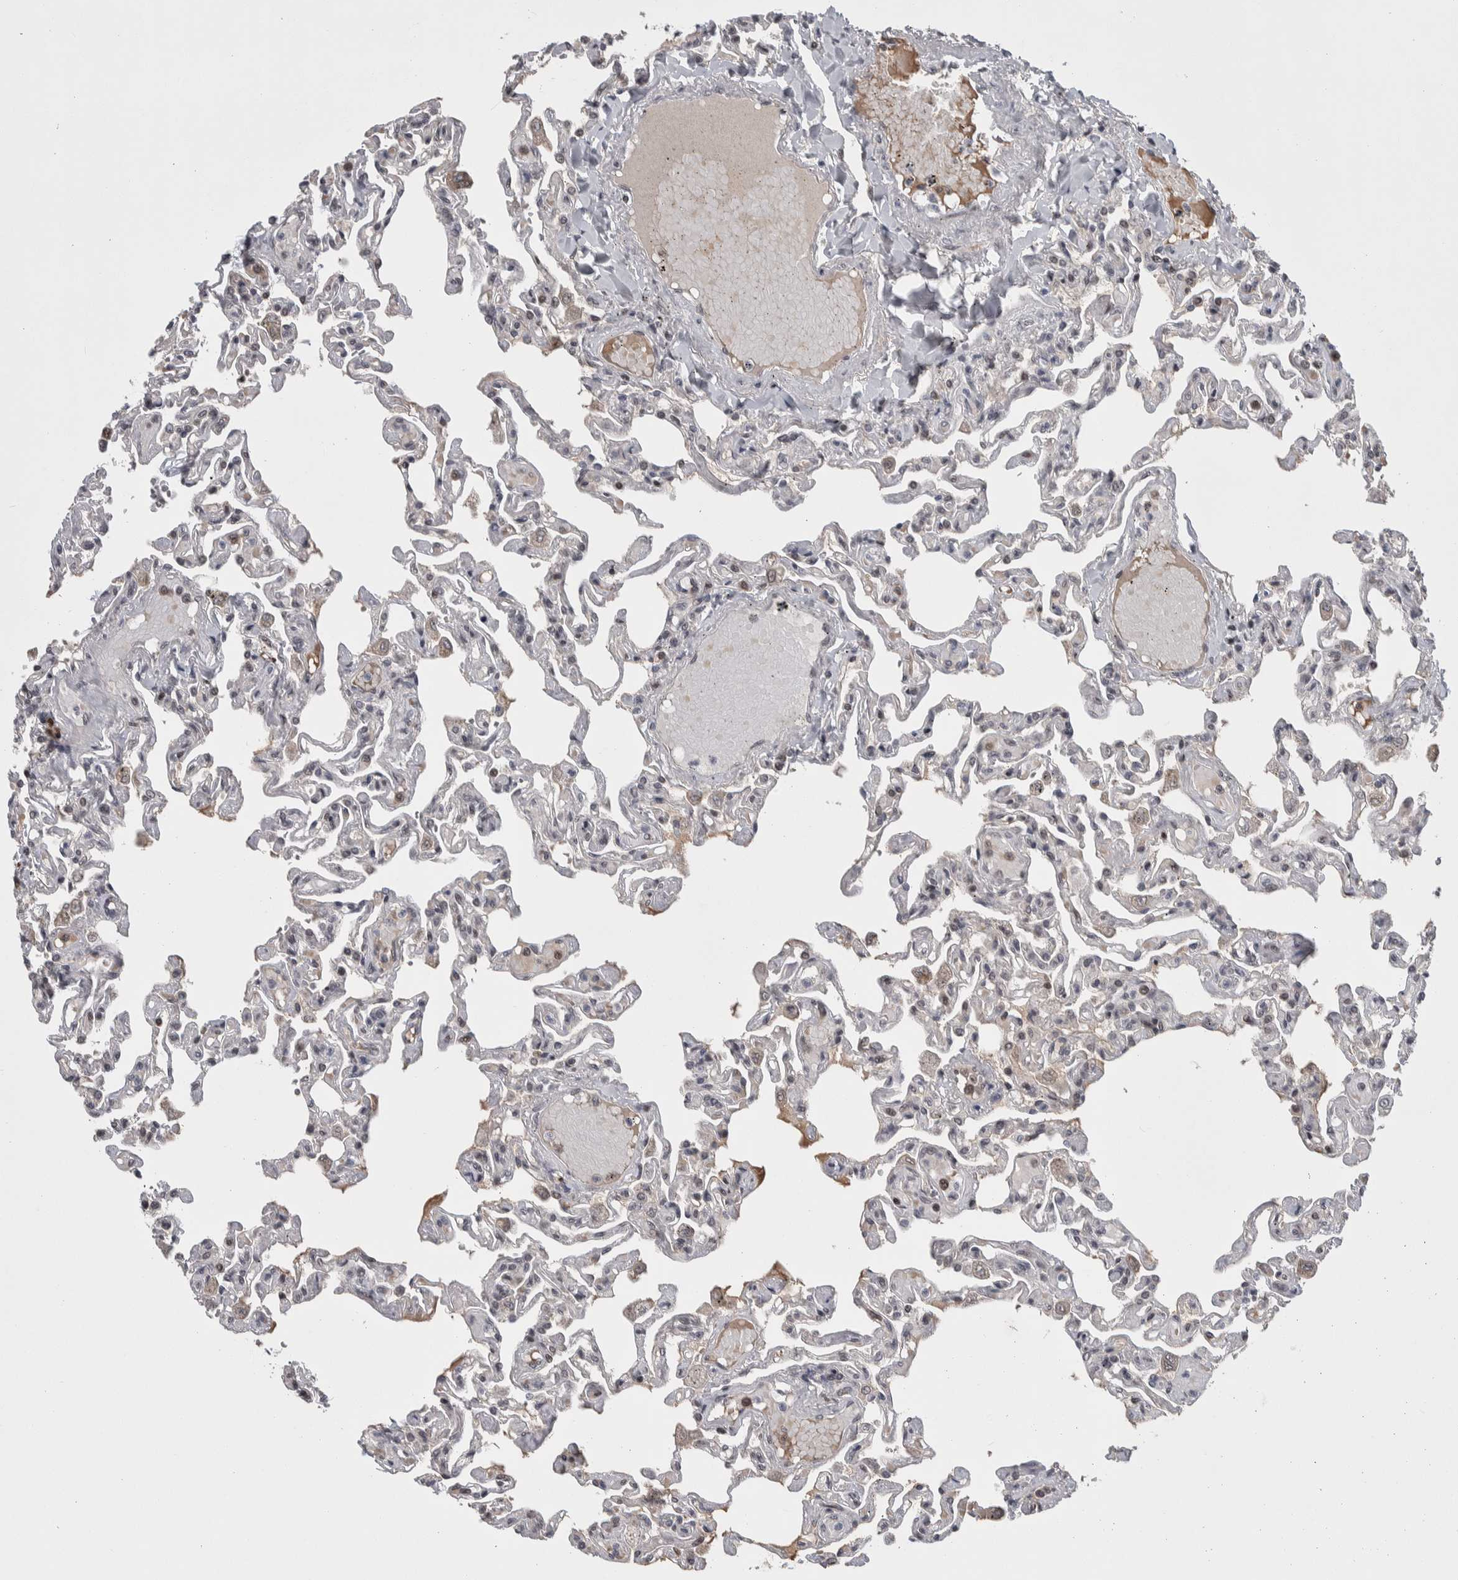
{"staining": {"intensity": "weak", "quantity": "<25%", "location": "cytoplasmic/membranous"}, "tissue": "lung", "cell_type": "Alveolar cells", "image_type": "normal", "snomed": [{"axis": "morphology", "description": "Normal tissue, NOS"}, {"axis": "topography", "description": "Lung"}], "caption": "Immunohistochemistry (IHC) of unremarkable human lung exhibits no staining in alveolar cells. (Immunohistochemistry (IHC), brightfield microscopy, high magnification).", "gene": "ZNF592", "patient": {"sex": "male", "age": 21}}